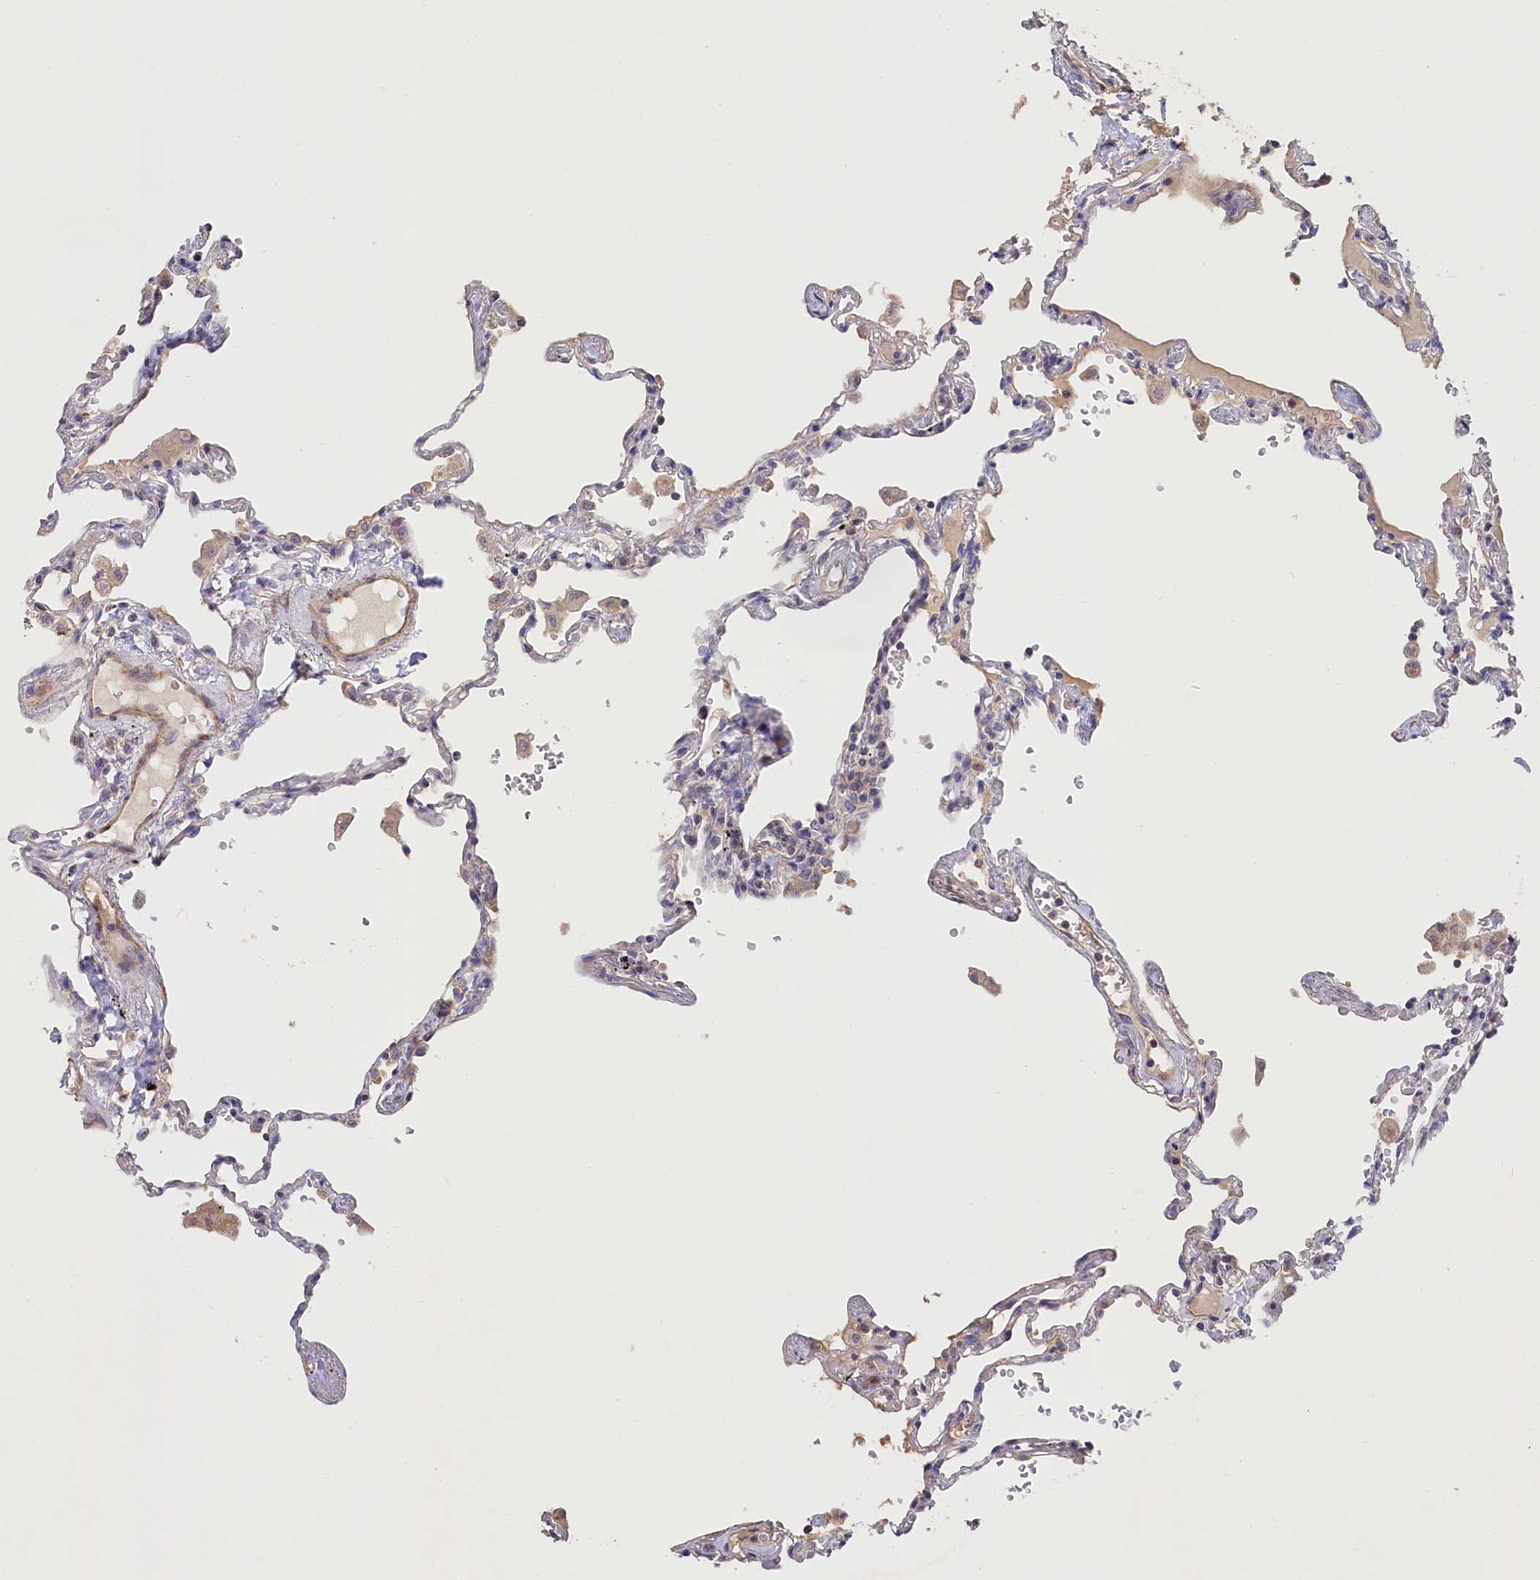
{"staining": {"intensity": "weak", "quantity": "<25%", "location": "cytoplasmic/membranous"}, "tissue": "lung", "cell_type": "Alveolar cells", "image_type": "normal", "snomed": [{"axis": "morphology", "description": "Normal tissue, NOS"}, {"axis": "topography", "description": "Lung"}], "caption": "Lung stained for a protein using immunohistochemistry reveals no staining alveolar cells.", "gene": "TANGO6", "patient": {"sex": "female", "age": 67}}